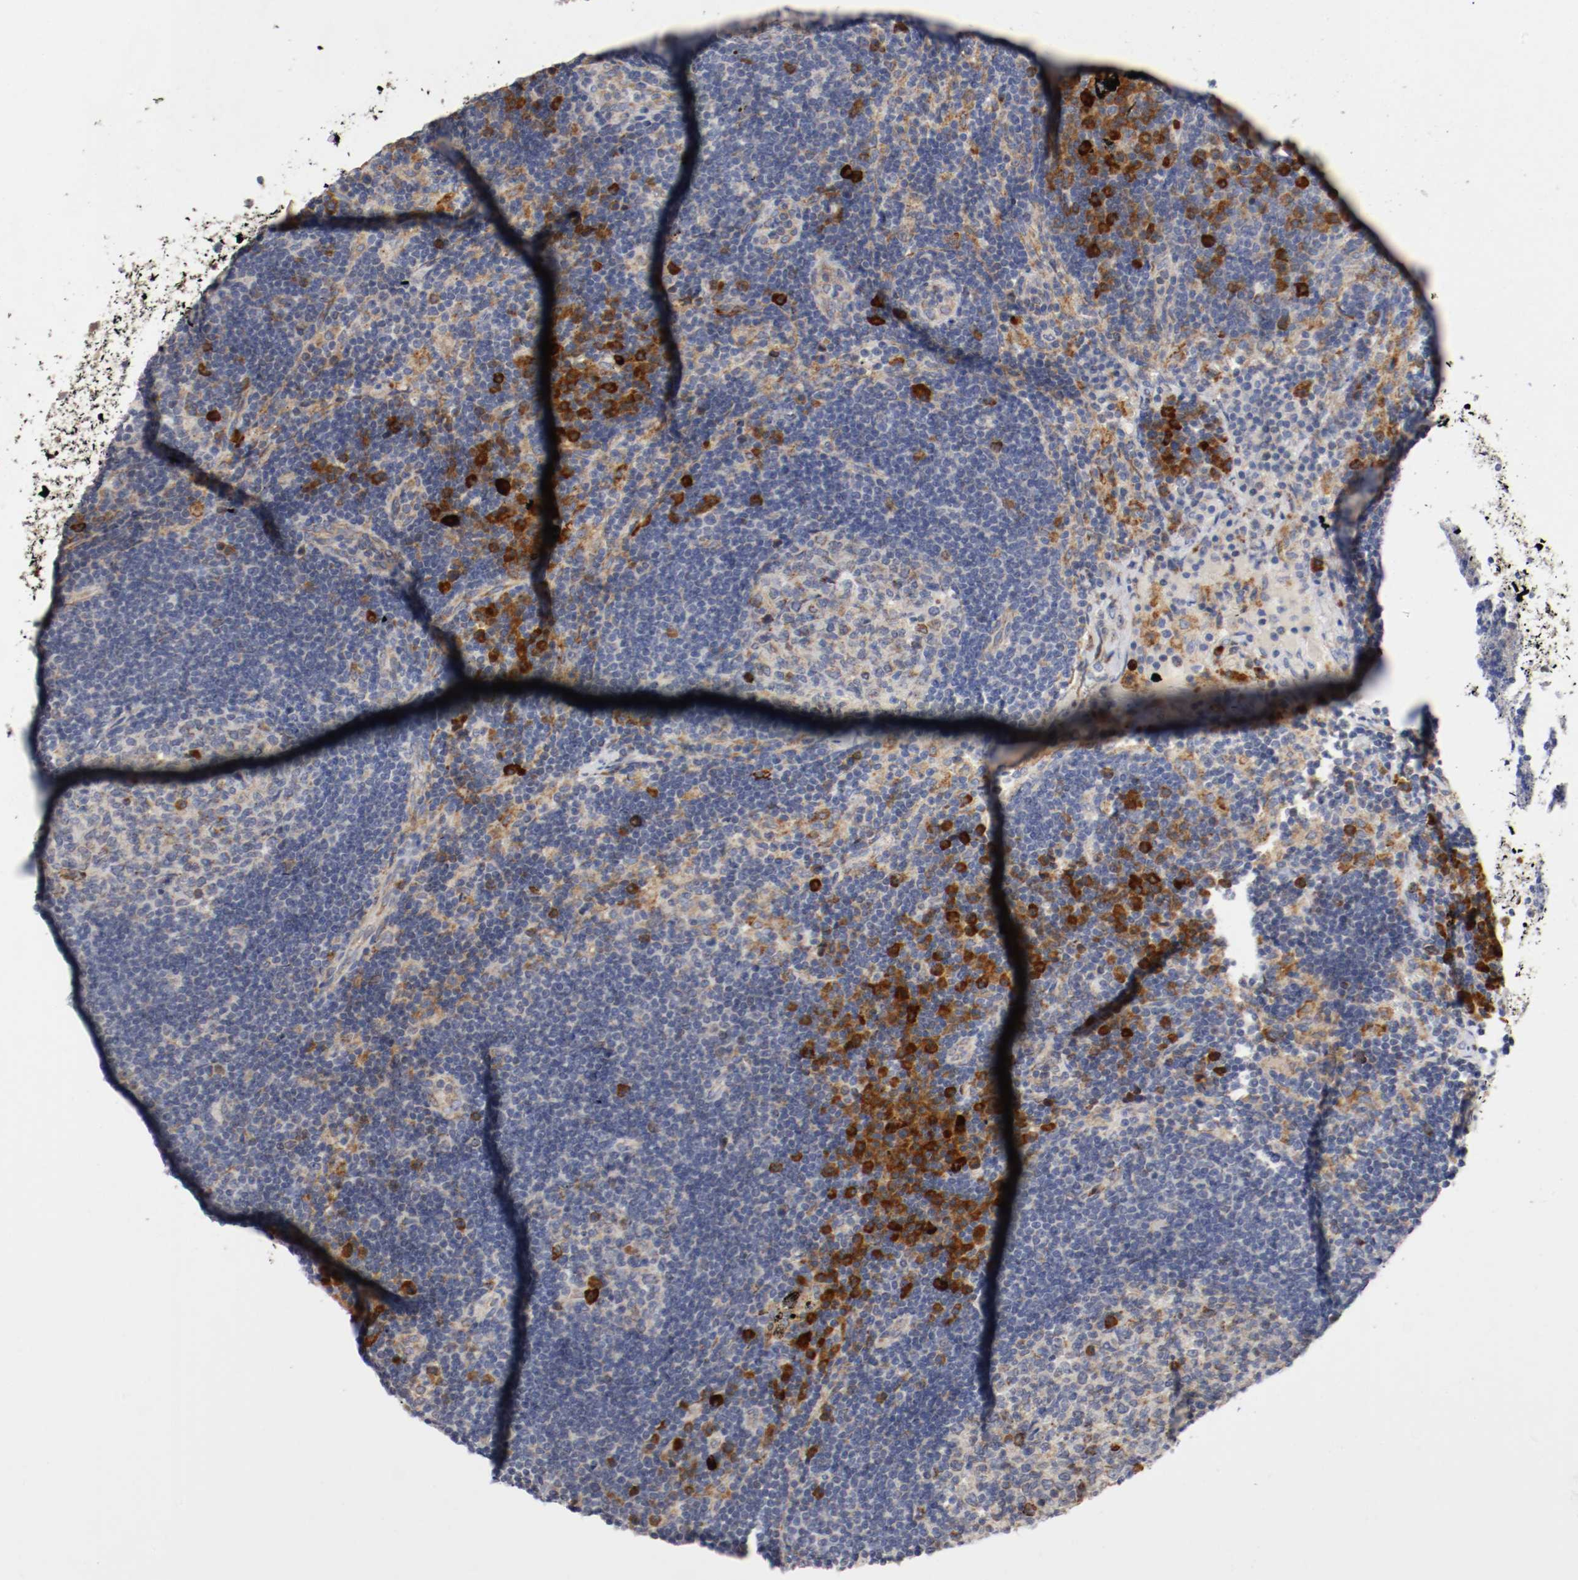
{"staining": {"intensity": "strong", "quantity": "25%-75%", "location": "cytoplasmic/membranous"}, "tissue": "lymph node", "cell_type": "Germinal center cells", "image_type": "normal", "snomed": [{"axis": "morphology", "description": "Normal tissue, NOS"}, {"axis": "morphology", "description": "Squamous cell carcinoma, metastatic, NOS"}, {"axis": "topography", "description": "Lymph node"}], "caption": "DAB immunohistochemical staining of normal lymph node exhibits strong cytoplasmic/membranous protein expression in approximately 25%-75% of germinal center cells.", "gene": "TRAF2", "patient": {"sex": "female", "age": 53}}